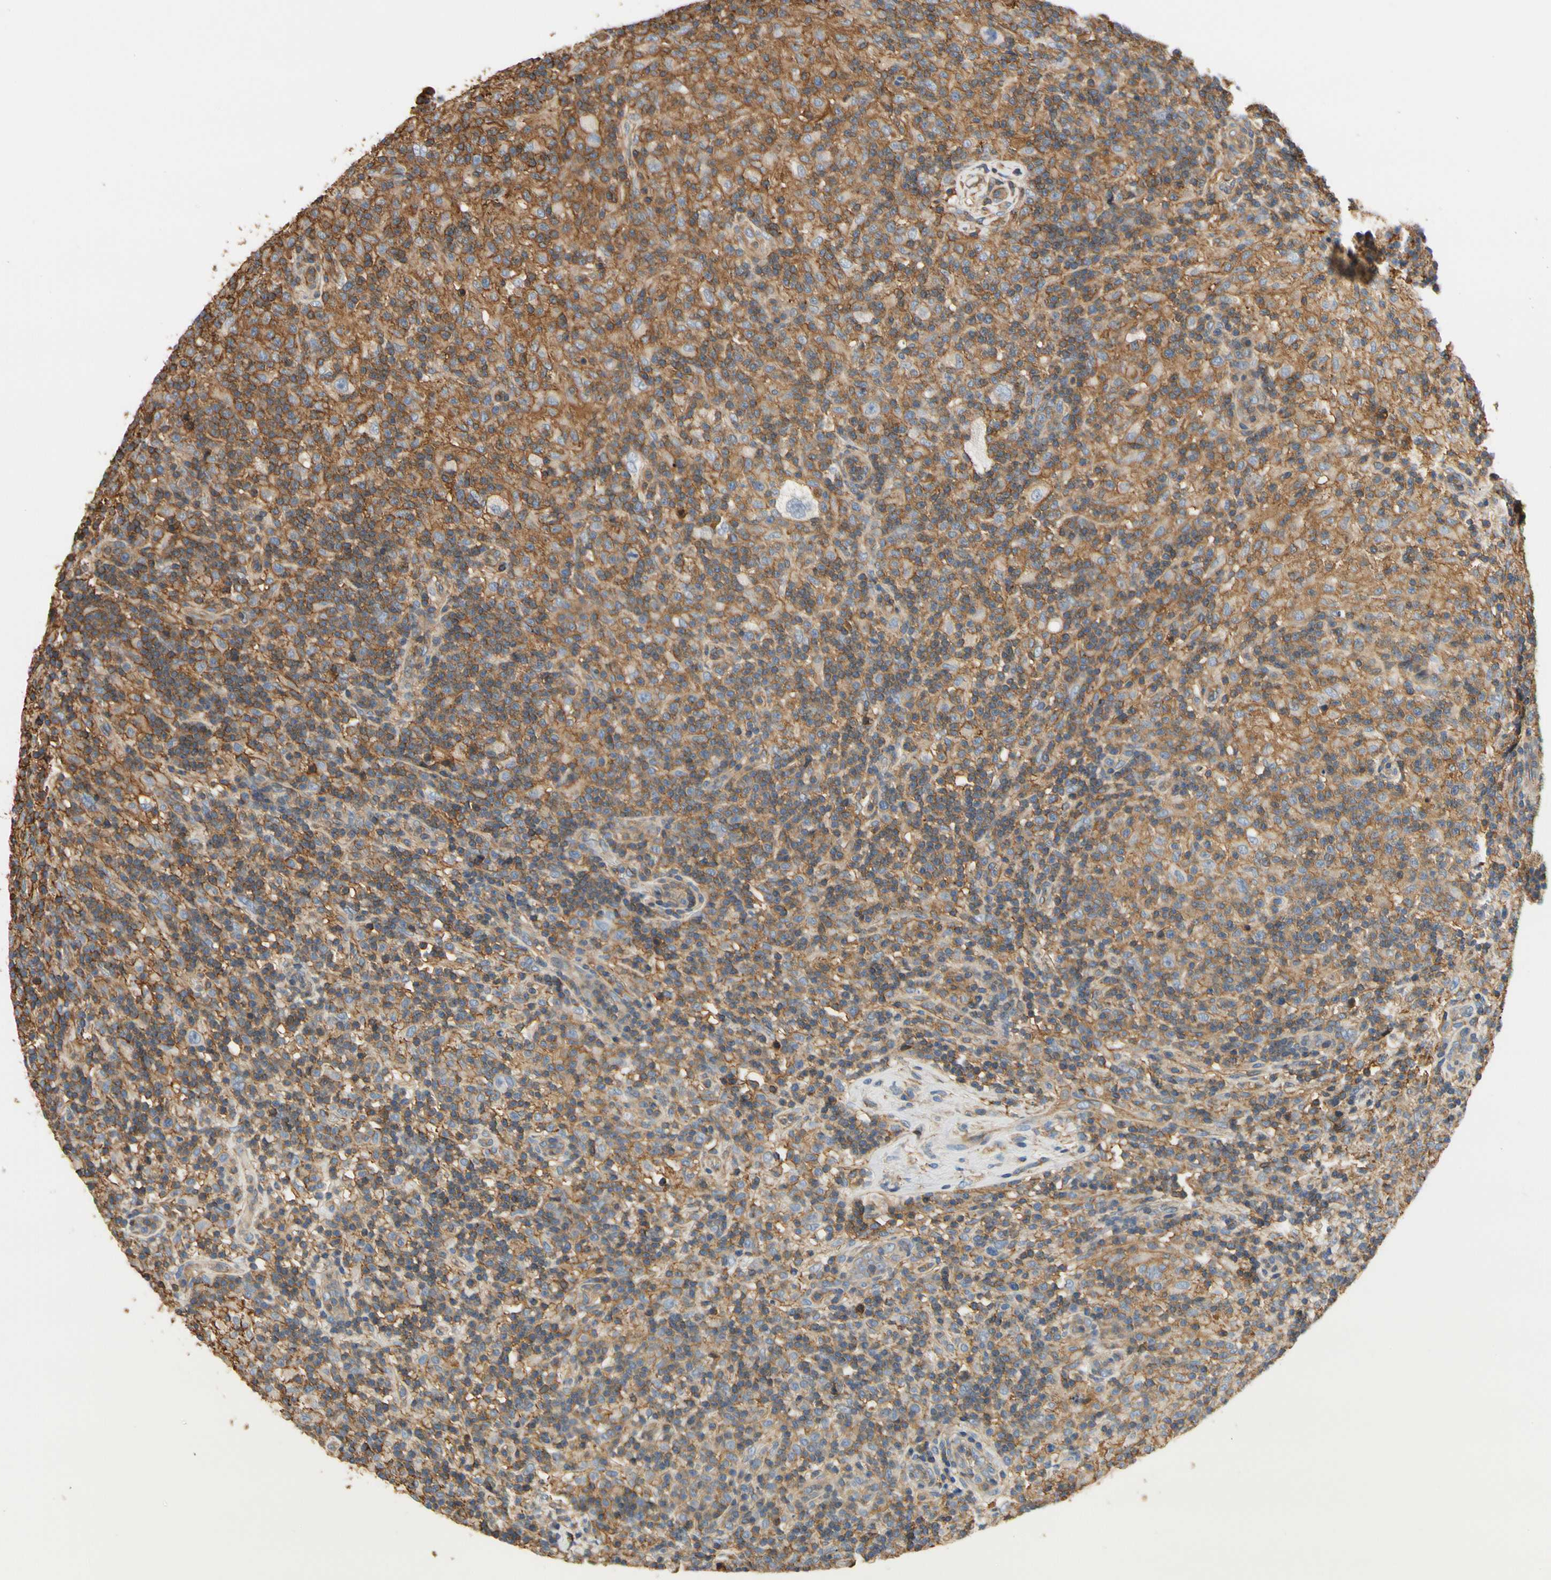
{"staining": {"intensity": "negative", "quantity": "none", "location": "none"}, "tissue": "lymphoma", "cell_type": "Tumor cells", "image_type": "cancer", "snomed": [{"axis": "morphology", "description": "Hodgkin's disease, NOS"}, {"axis": "topography", "description": "Lymph node"}], "caption": "Human lymphoma stained for a protein using IHC demonstrates no positivity in tumor cells.", "gene": "IL1RL1", "patient": {"sex": "male", "age": 70}}